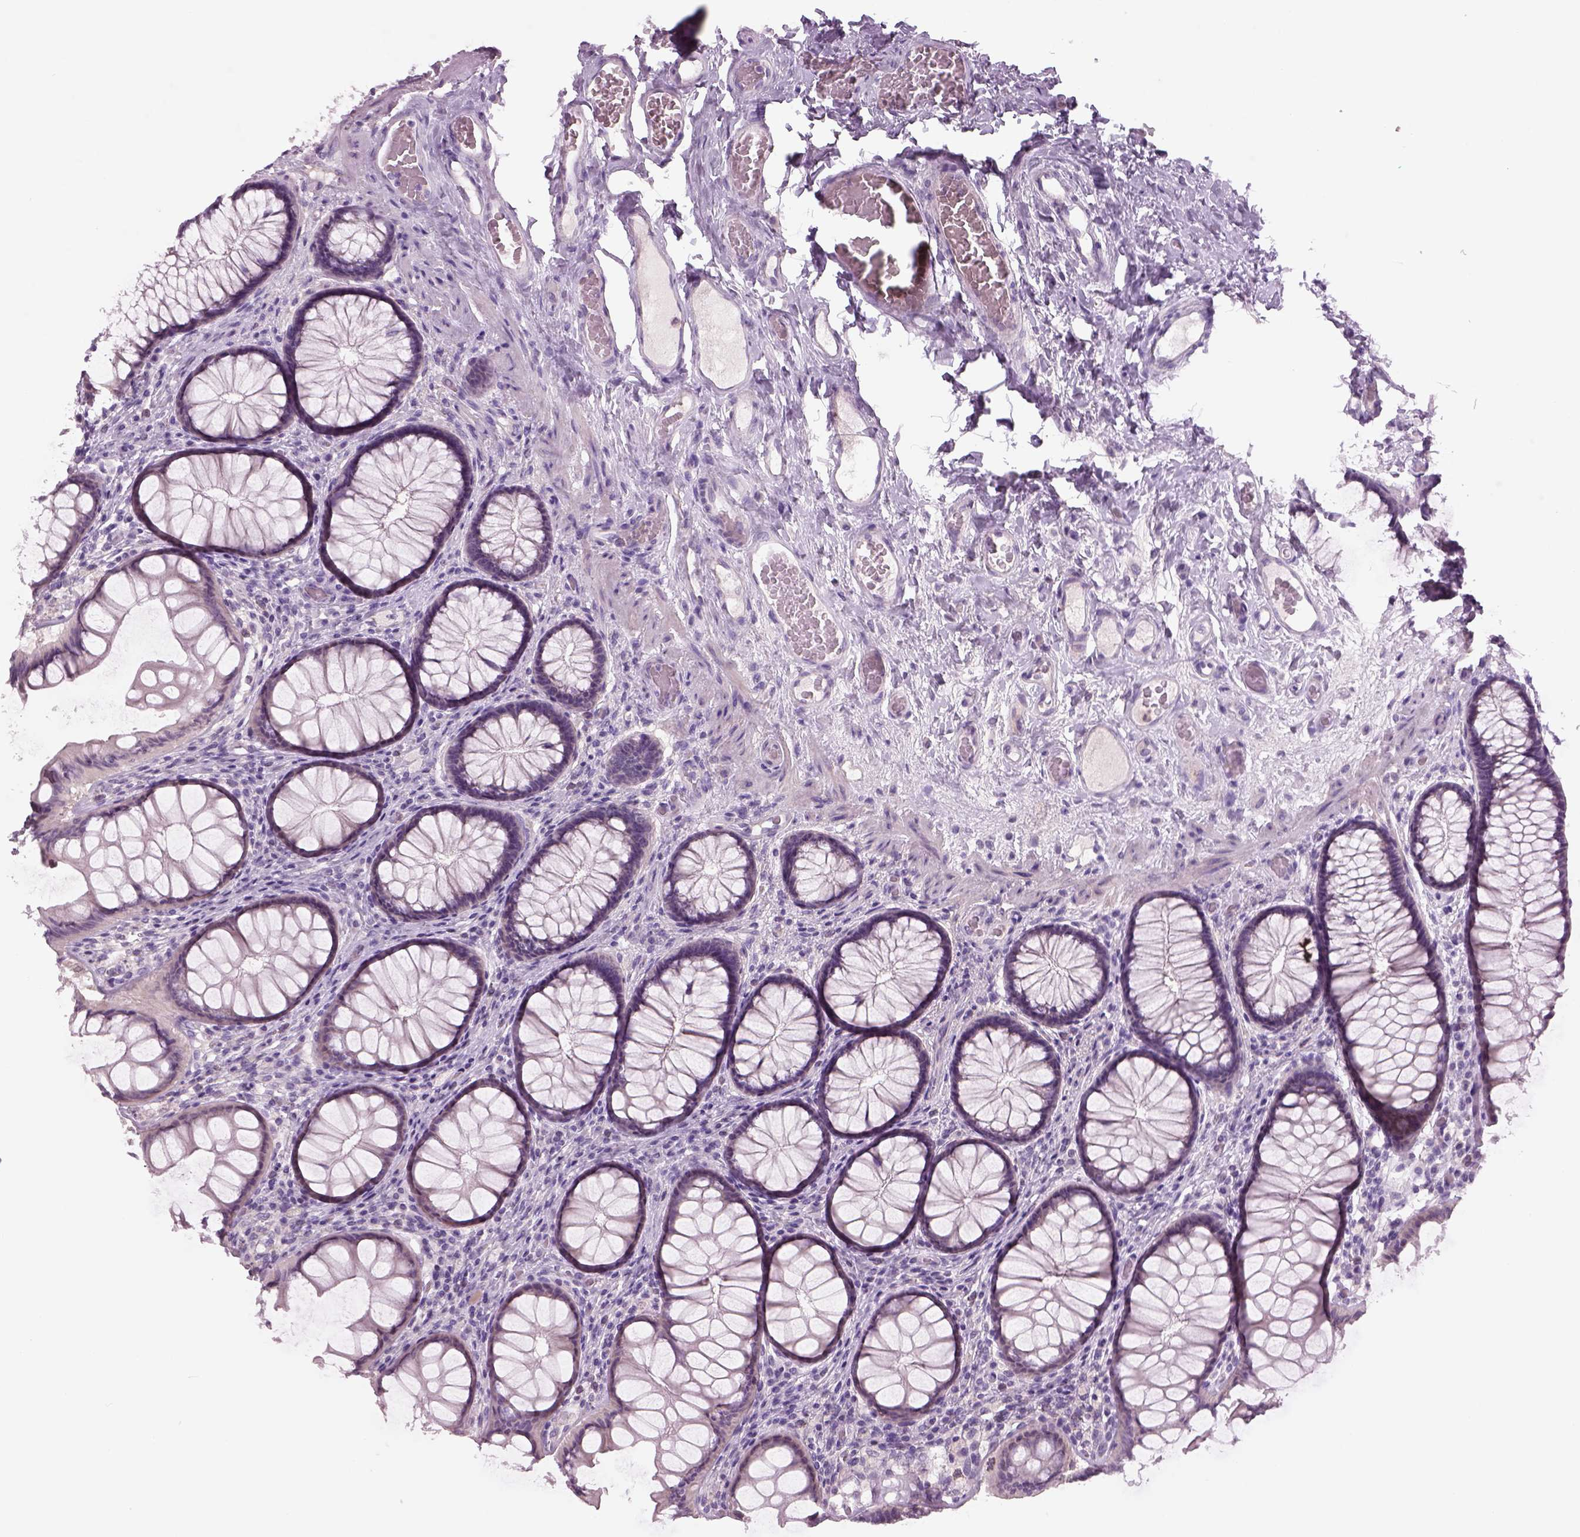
{"staining": {"intensity": "negative", "quantity": "none", "location": "none"}, "tissue": "colon", "cell_type": "Endothelial cells", "image_type": "normal", "snomed": [{"axis": "morphology", "description": "Normal tissue, NOS"}, {"axis": "topography", "description": "Colon"}], "caption": "IHC of unremarkable colon exhibits no staining in endothelial cells. The staining is performed using DAB brown chromogen with nuclei counter-stained in using hematoxylin.", "gene": "MDH1B", "patient": {"sex": "female", "age": 65}}